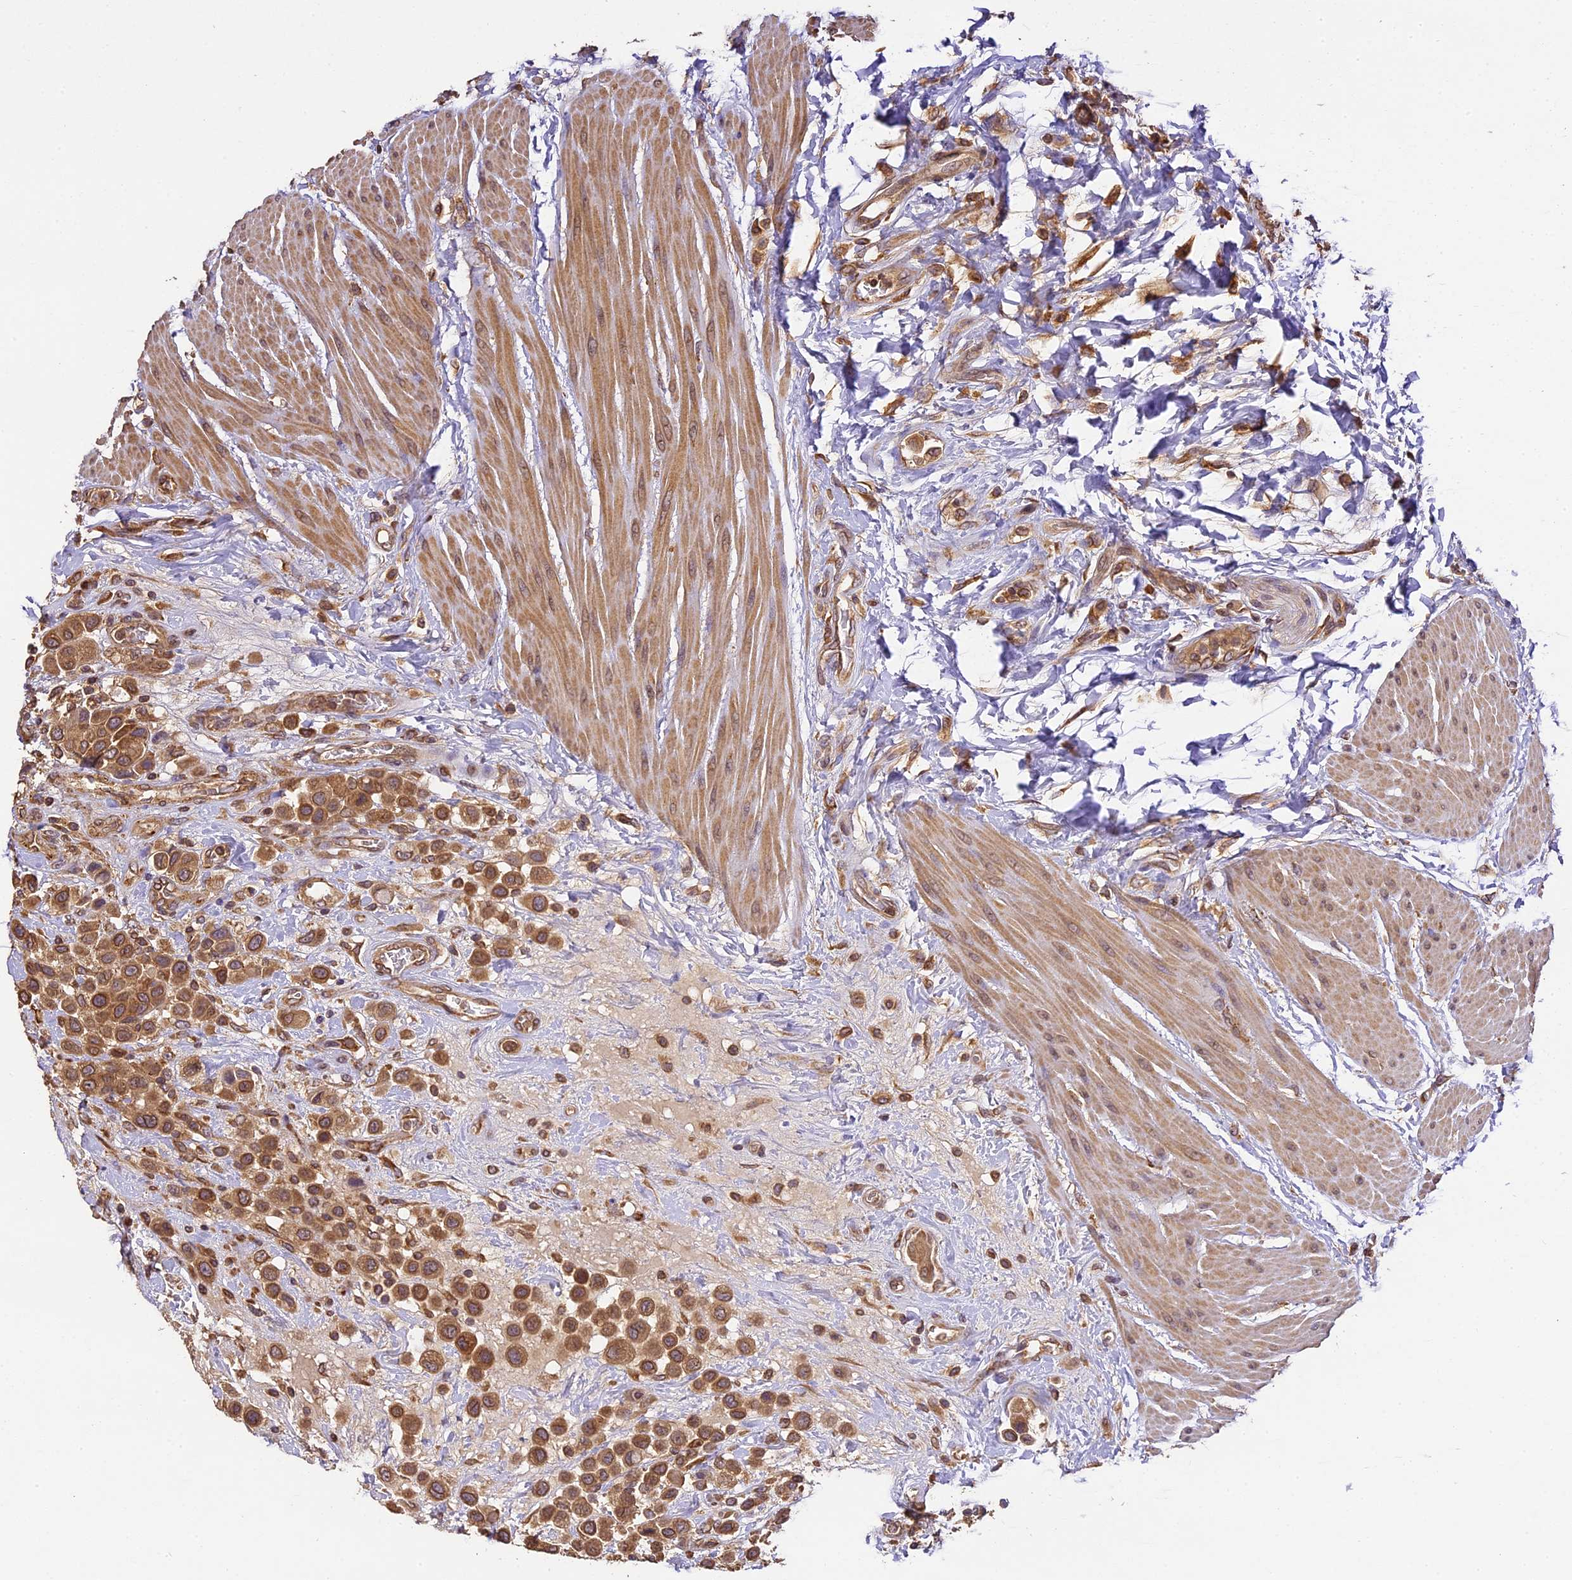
{"staining": {"intensity": "moderate", "quantity": ">75%", "location": "cytoplasmic/membranous"}, "tissue": "urothelial cancer", "cell_type": "Tumor cells", "image_type": "cancer", "snomed": [{"axis": "morphology", "description": "Urothelial carcinoma, High grade"}, {"axis": "topography", "description": "Urinary bladder"}], "caption": "Immunohistochemistry (IHC) (DAB) staining of human urothelial cancer exhibits moderate cytoplasmic/membranous protein positivity in about >75% of tumor cells.", "gene": "BRAP", "patient": {"sex": "male", "age": 50}}